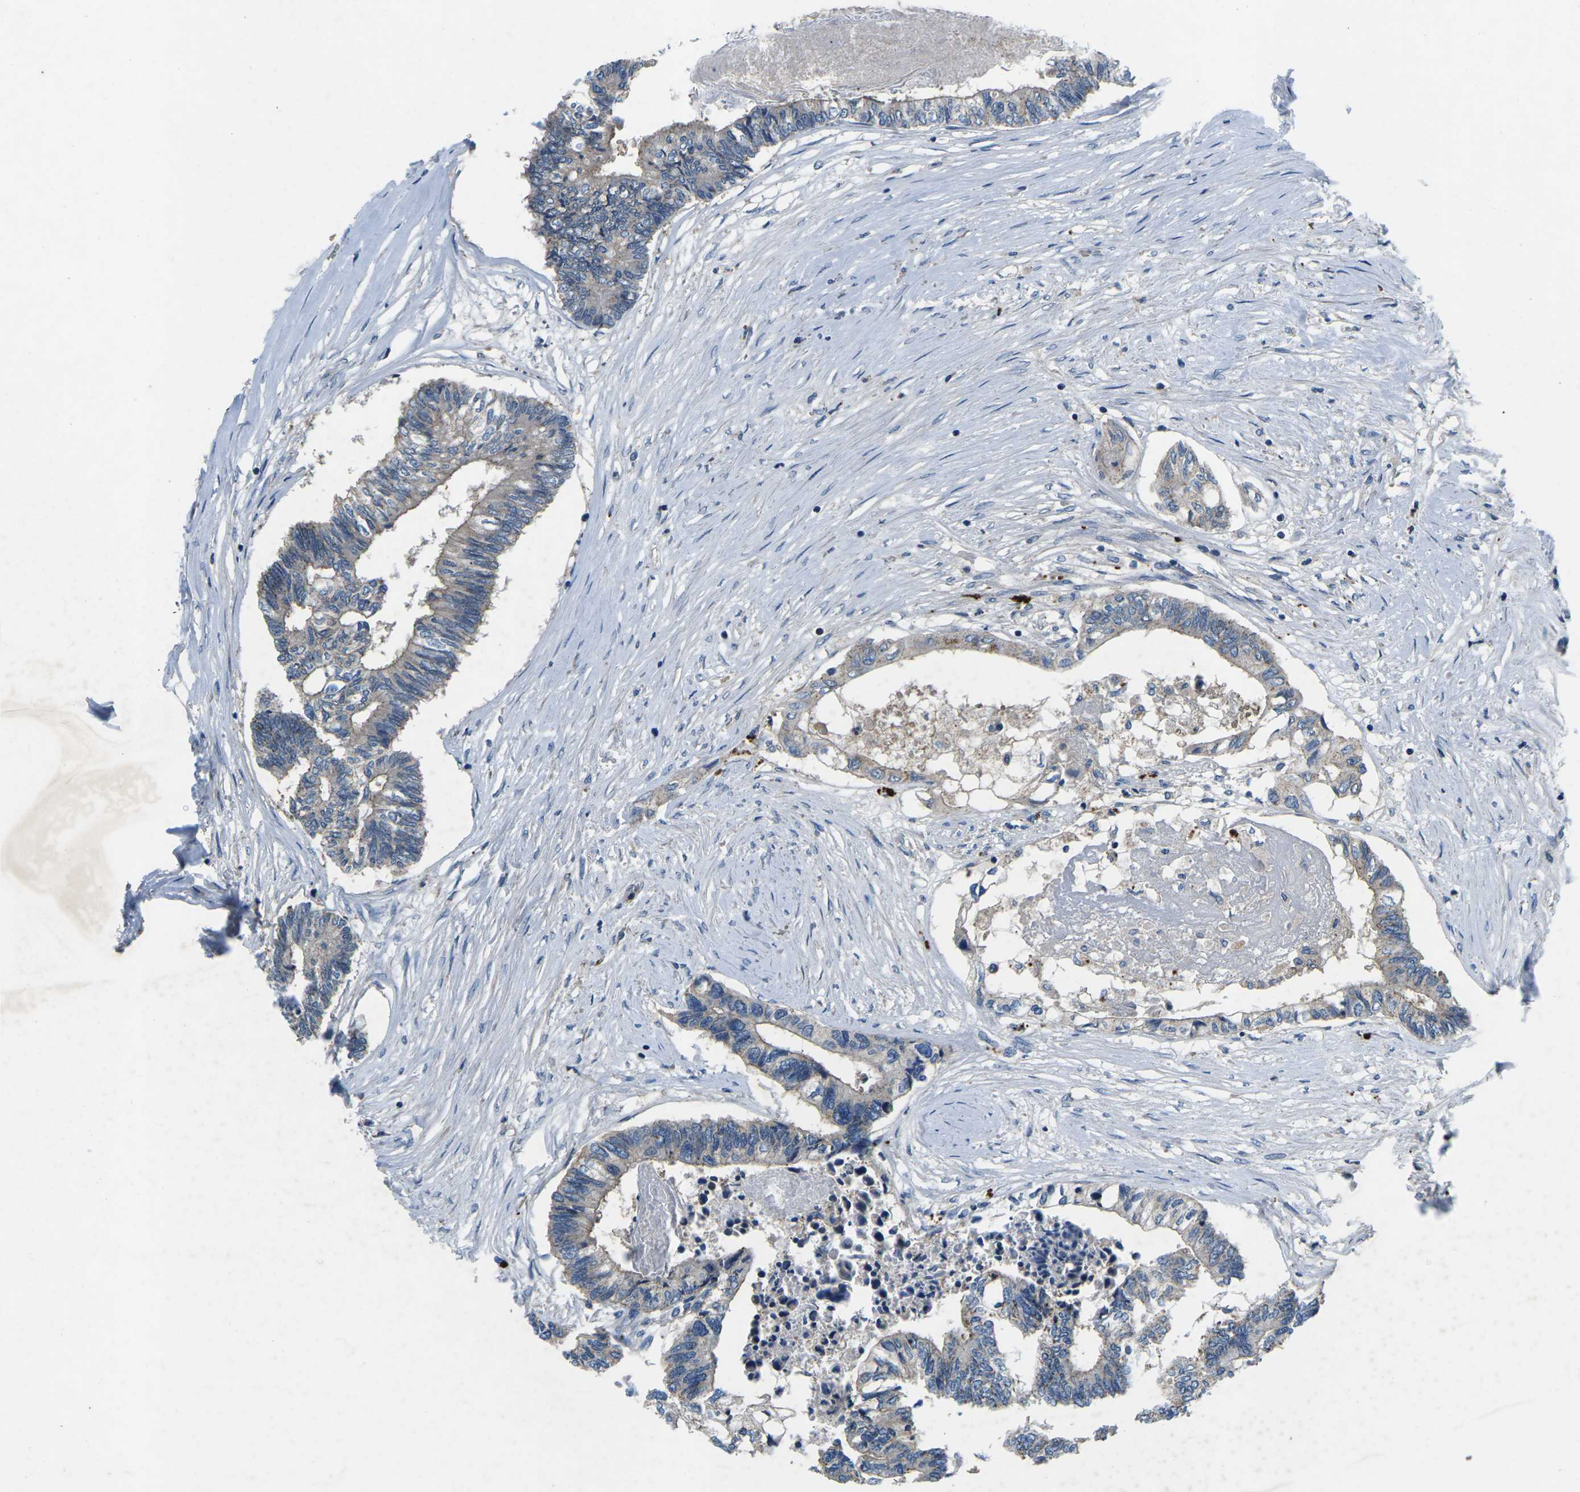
{"staining": {"intensity": "negative", "quantity": "none", "location": "none"}, "tissue": "colorectal cancer", "cell_type": "Tumor cells", "image_type": "cancer", "snomed": [{"axis": "morphology", "description": "Adenocarcinoma, NOS"}, {"axis": "topography", "description": "Rectum"}], "caption": "High power microscopy photomicrograph of an immunohistochemistry (IHC) photomicrograph of adenocarcinoma (colorectal), revealing no significant staining in tumor cells.", "gene": "PDCD6IP", "patient": {"sex": "male", "age": 63}}